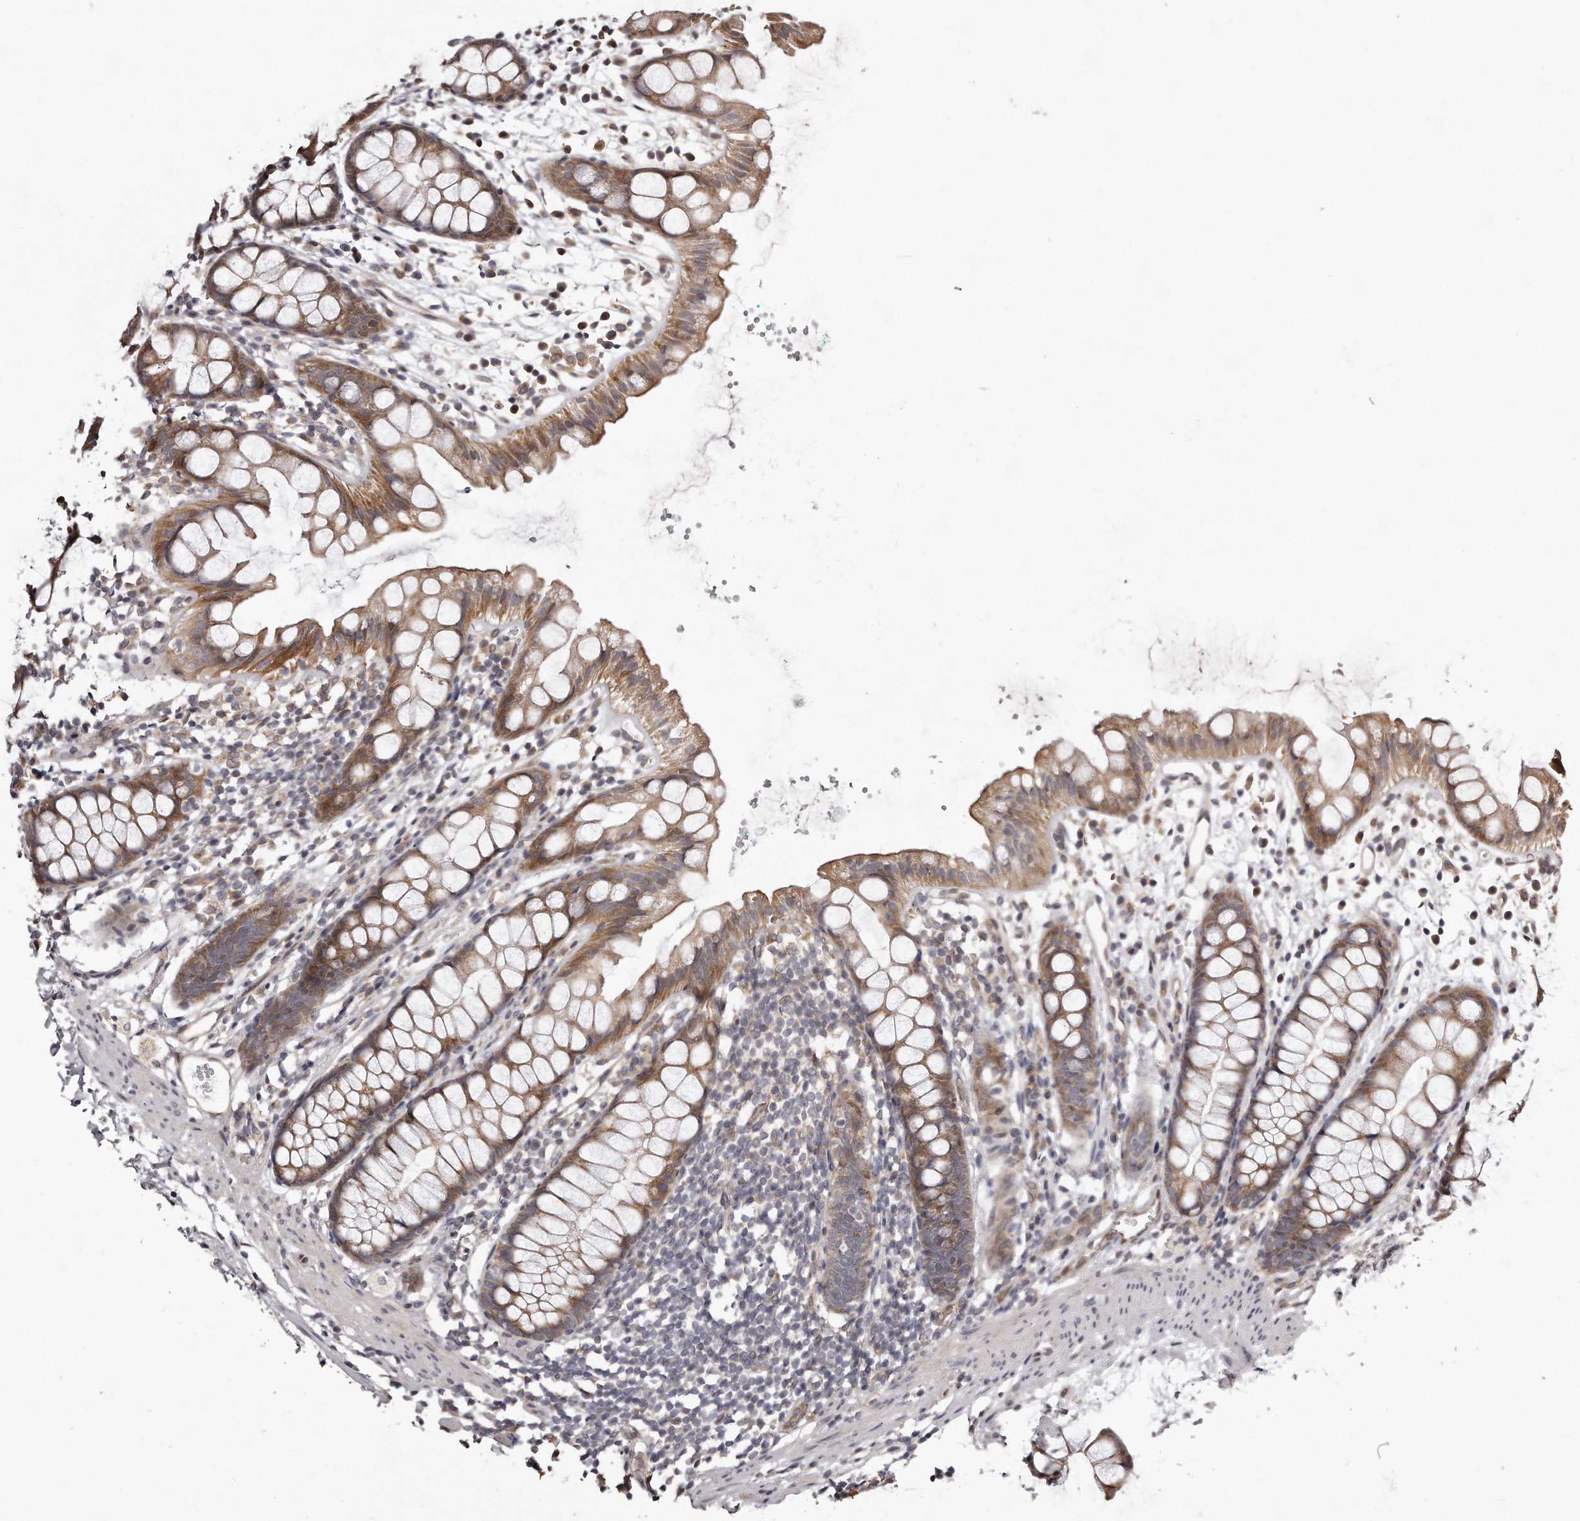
{"staining": {"intensity": "moderate", "quantity": ">75%", "location": "cytoplasmic/membranous"}, "tissue": "rectum", "cell_type": "Glandular cells", "image_type": "normal", "snomed": [{"axis": "morphology", "description": "Normal tissue, NOS"}, {"axis": "topography", "description": "Rectum"}], "caption": "Immunohistochemical staining of benign human rectum shows moderate cytoplasmic/membranous protein staining in about >75% of glandular cells. (Stains: DAB (3,3'-diaminobenzidine) in brown, nuclei in blue, Microscopy: brightfield microscopy at high magnification).", "gene": "TRAPPC14", "patient": {"sex": "female", "age": 65}}